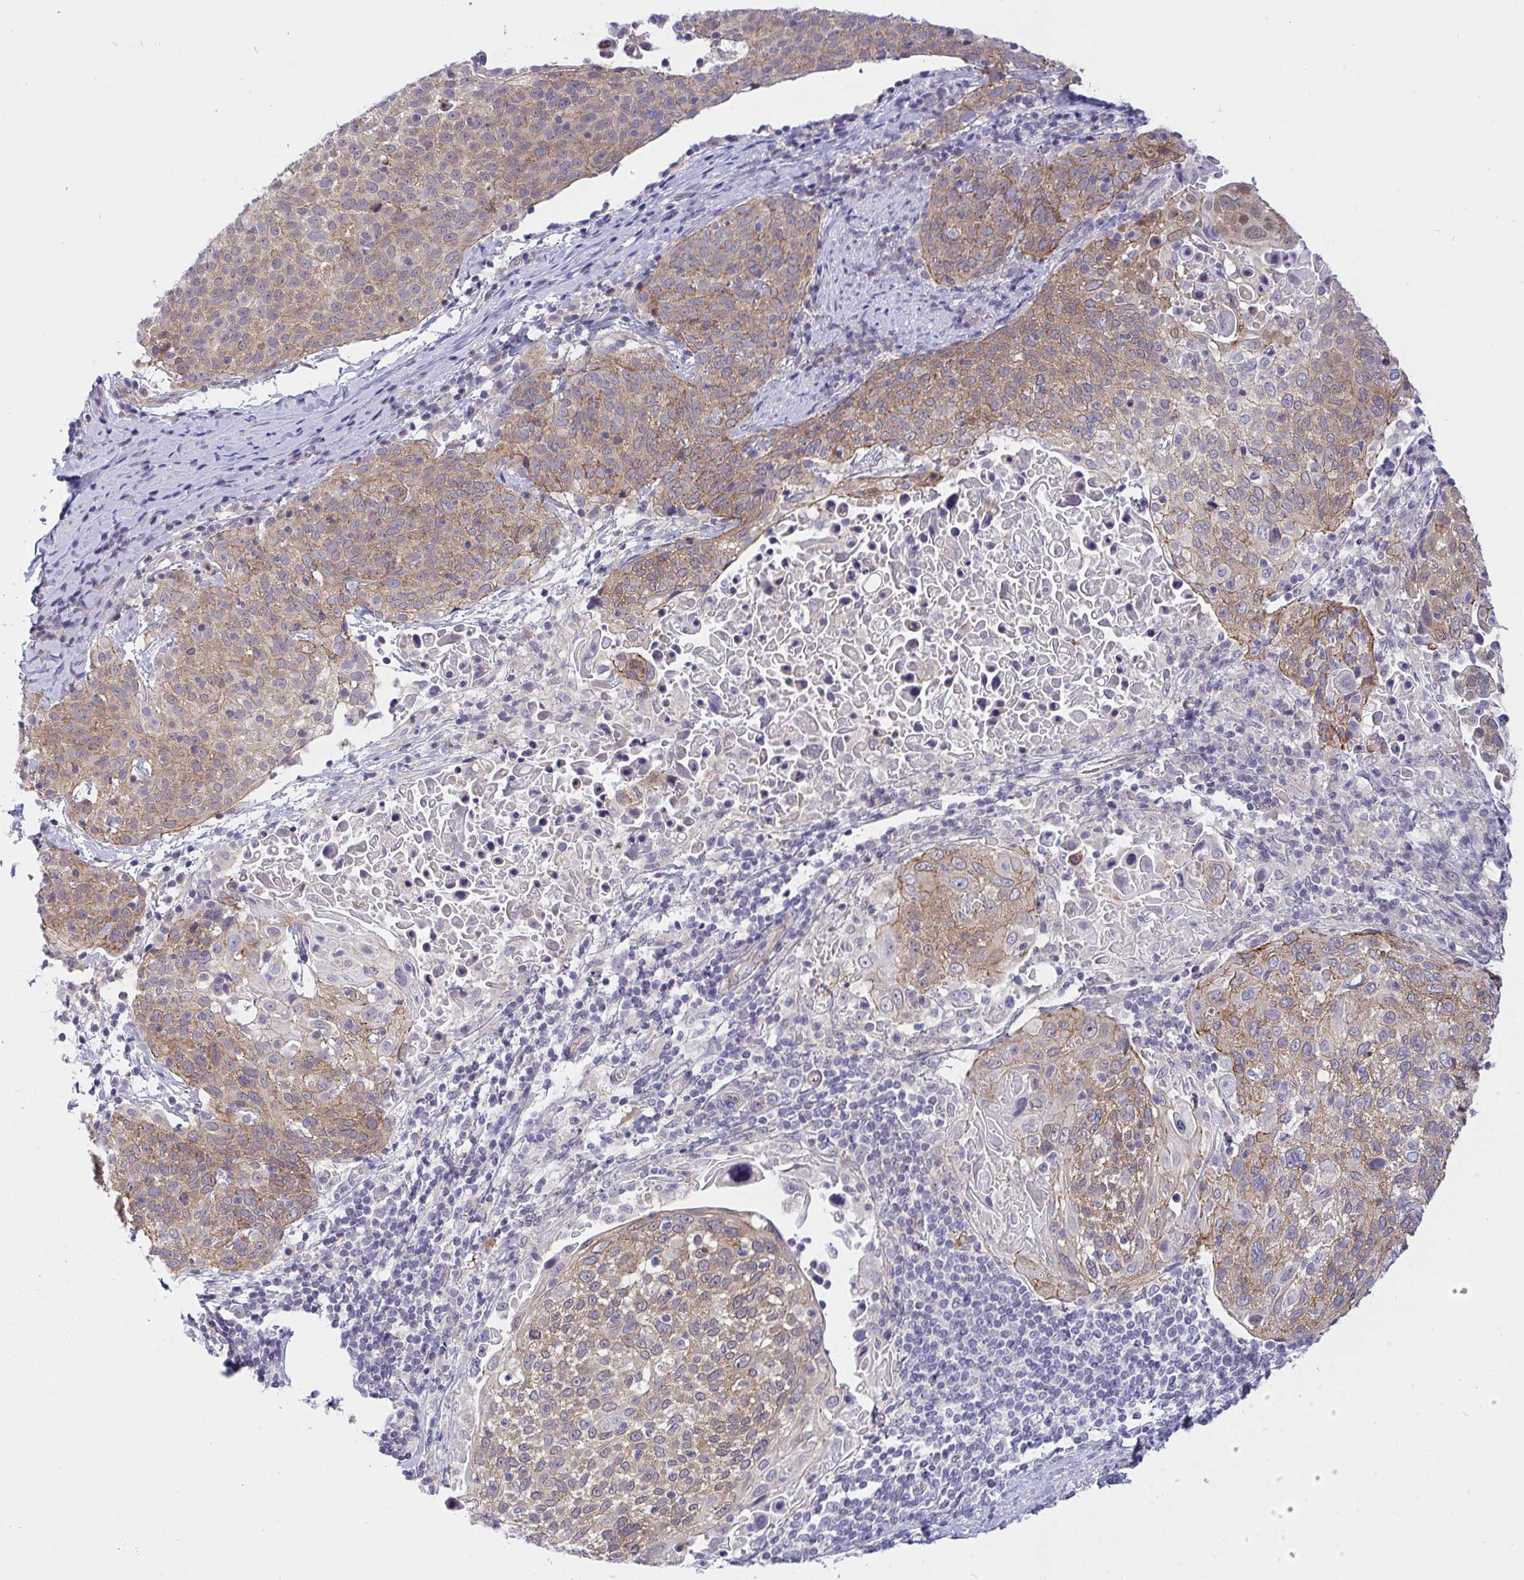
{"staining": {"intensity": "moderate", "quantity": ">75%", "location": "cytoplasmic/membranous"}, "tissue": "cervical cancer", "cell_type": "Tumor cells", "image_type": "cancer", "snomed": [{"axis": "morphology", "description": "Squamous cell carcinoma, NOS"}, {"axis": "topography", "description": "Cervix"}], "caption": "Protein analysis of cervical cancer (squamous cell carcinoma) tissue shows moderate cytoplasmic/membranous staining in approximately >75% of tumor cells. The protein is shown in brown color, while the nuclei are stained blue.", "gene": "HOXD12", "patient": {"sex": "female", "age": 61}}